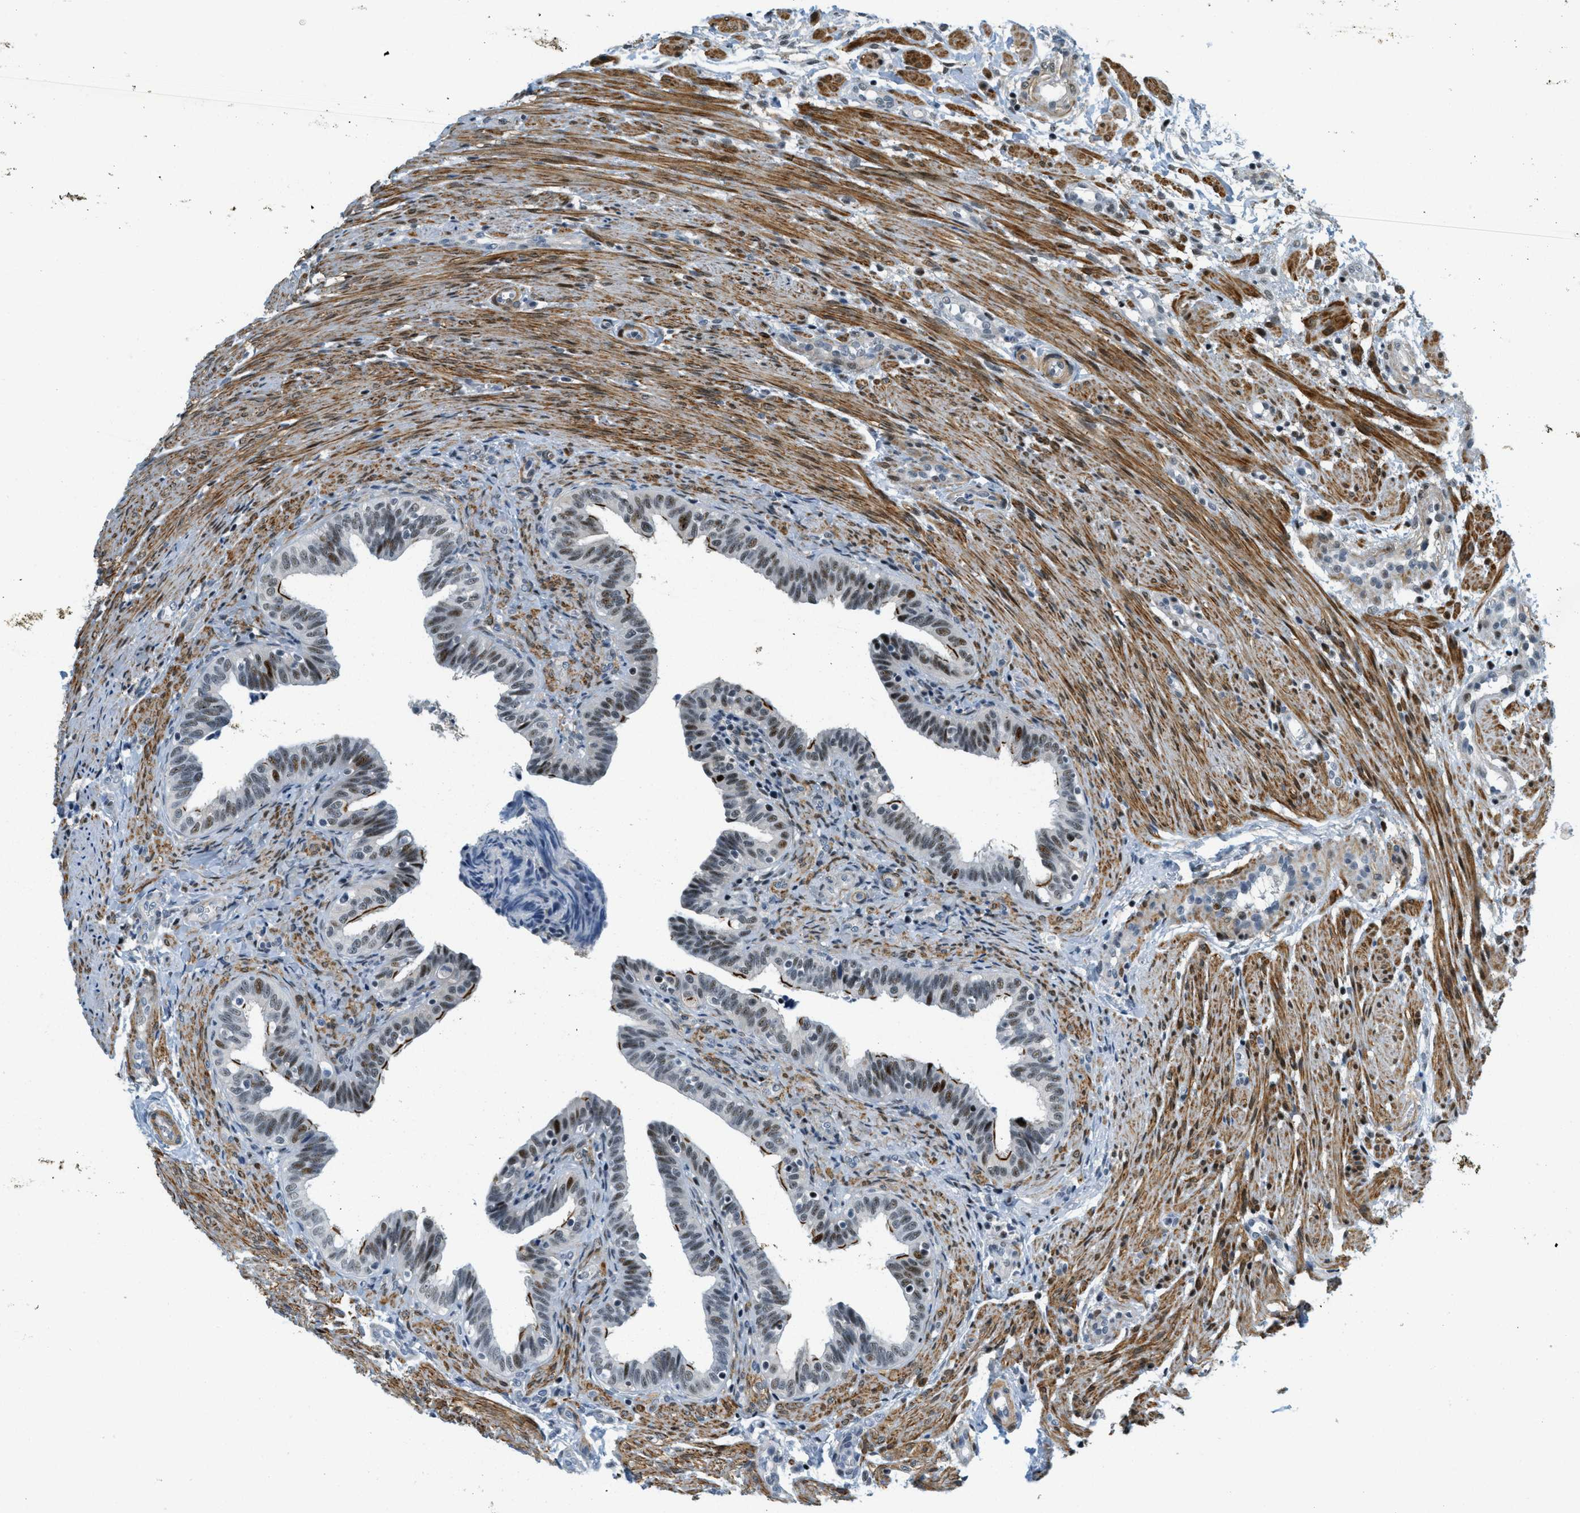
{"staining": {"intensity": "moderate", "quantity": "<25%", "location": "nuclear"}, "tissue": "fallopian tube", "cell_type": "Glandular cells", "image_type": "normal", "snomed": [{"axis": "morphology", "description": "Normal tissue, NOS"}, {"axis": "topography", "description": "Fallopian tube"}, {"axis": "topography", "description": "Placenta"}], "caption": "Fallopian tube stained with a brown dye shows moderate nuclear positive expression in approximately <25% of glandular cells.", "gene": "ZDHHC23", "patient": {"sex": "female", "age": 34}}